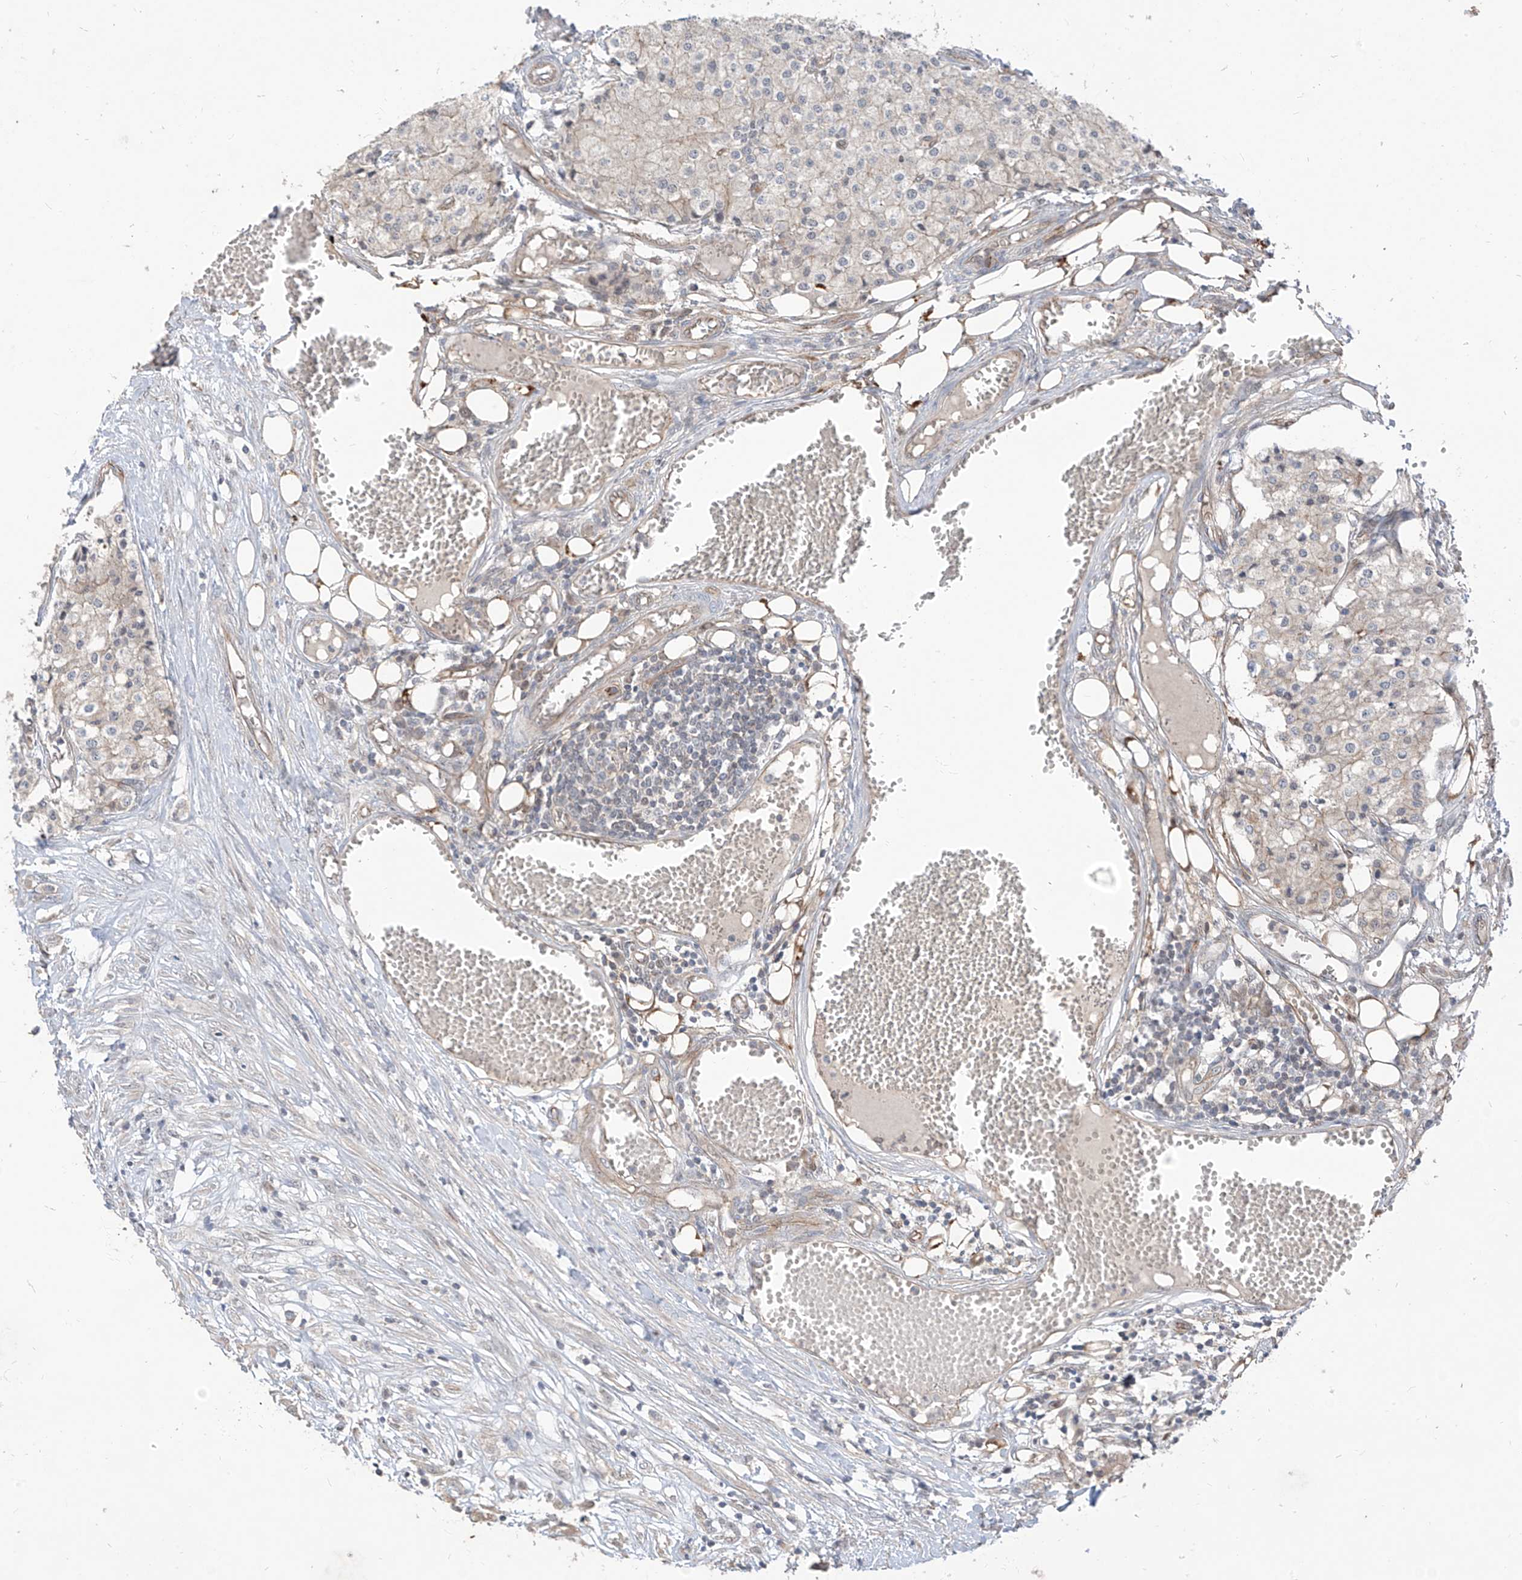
{"staining": {"intensity": "negative", "quantity": "none", "location": "none"}, "tissue": "carcinoid", "cell_type": "Tumor cells", "image_type": "cancer", "snomed": [{"axis": "morphology", "description": "Carcinoid, malignant, NOS"}, {"axis": "topography", "description": "Colon"}], "caption": "A high-resolution image shows immunohistochemistry staining of malignant carcinoid, which shows no significant expression in tumor cells.", "gene": "EPHX4", "patient": {"sex": "female", "age": 52}}